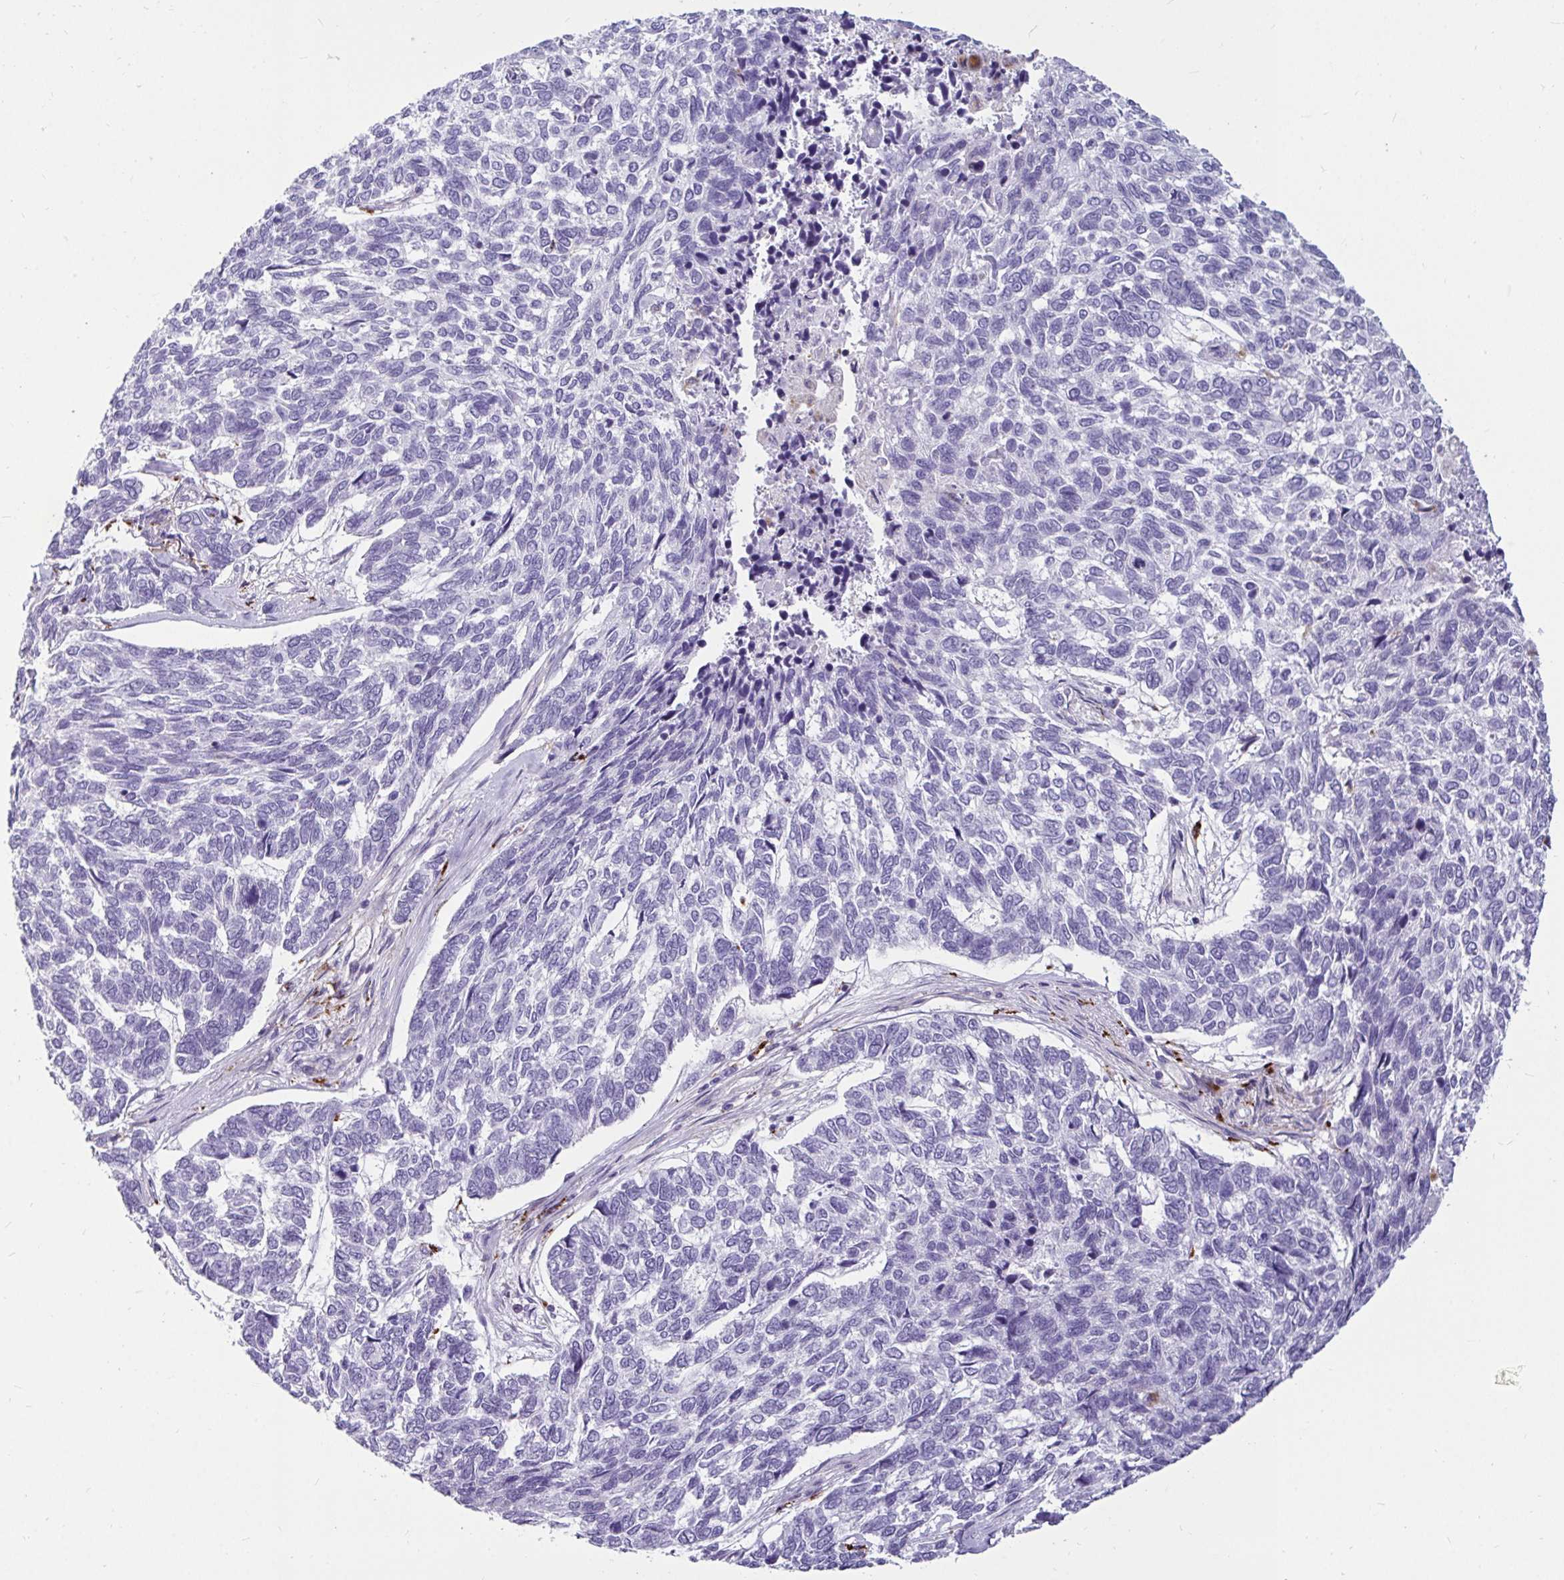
{"staining": {"intensity": "negative", "quantity": "none", "location": "none"}, "tissue": "skin cancer", "cell_type": "Tumor cells", "image_type": "cancer", "snomed": [{"axis": "morphology", "description": "Basal cell carcinoma"}, {"axis": "topography", "description": "Skin"}], "caption": "Tumor cells show no significant protein expression in skin cancer.", "gene": "CTSZ", "patient": {"sex": "female", "age": 65}}